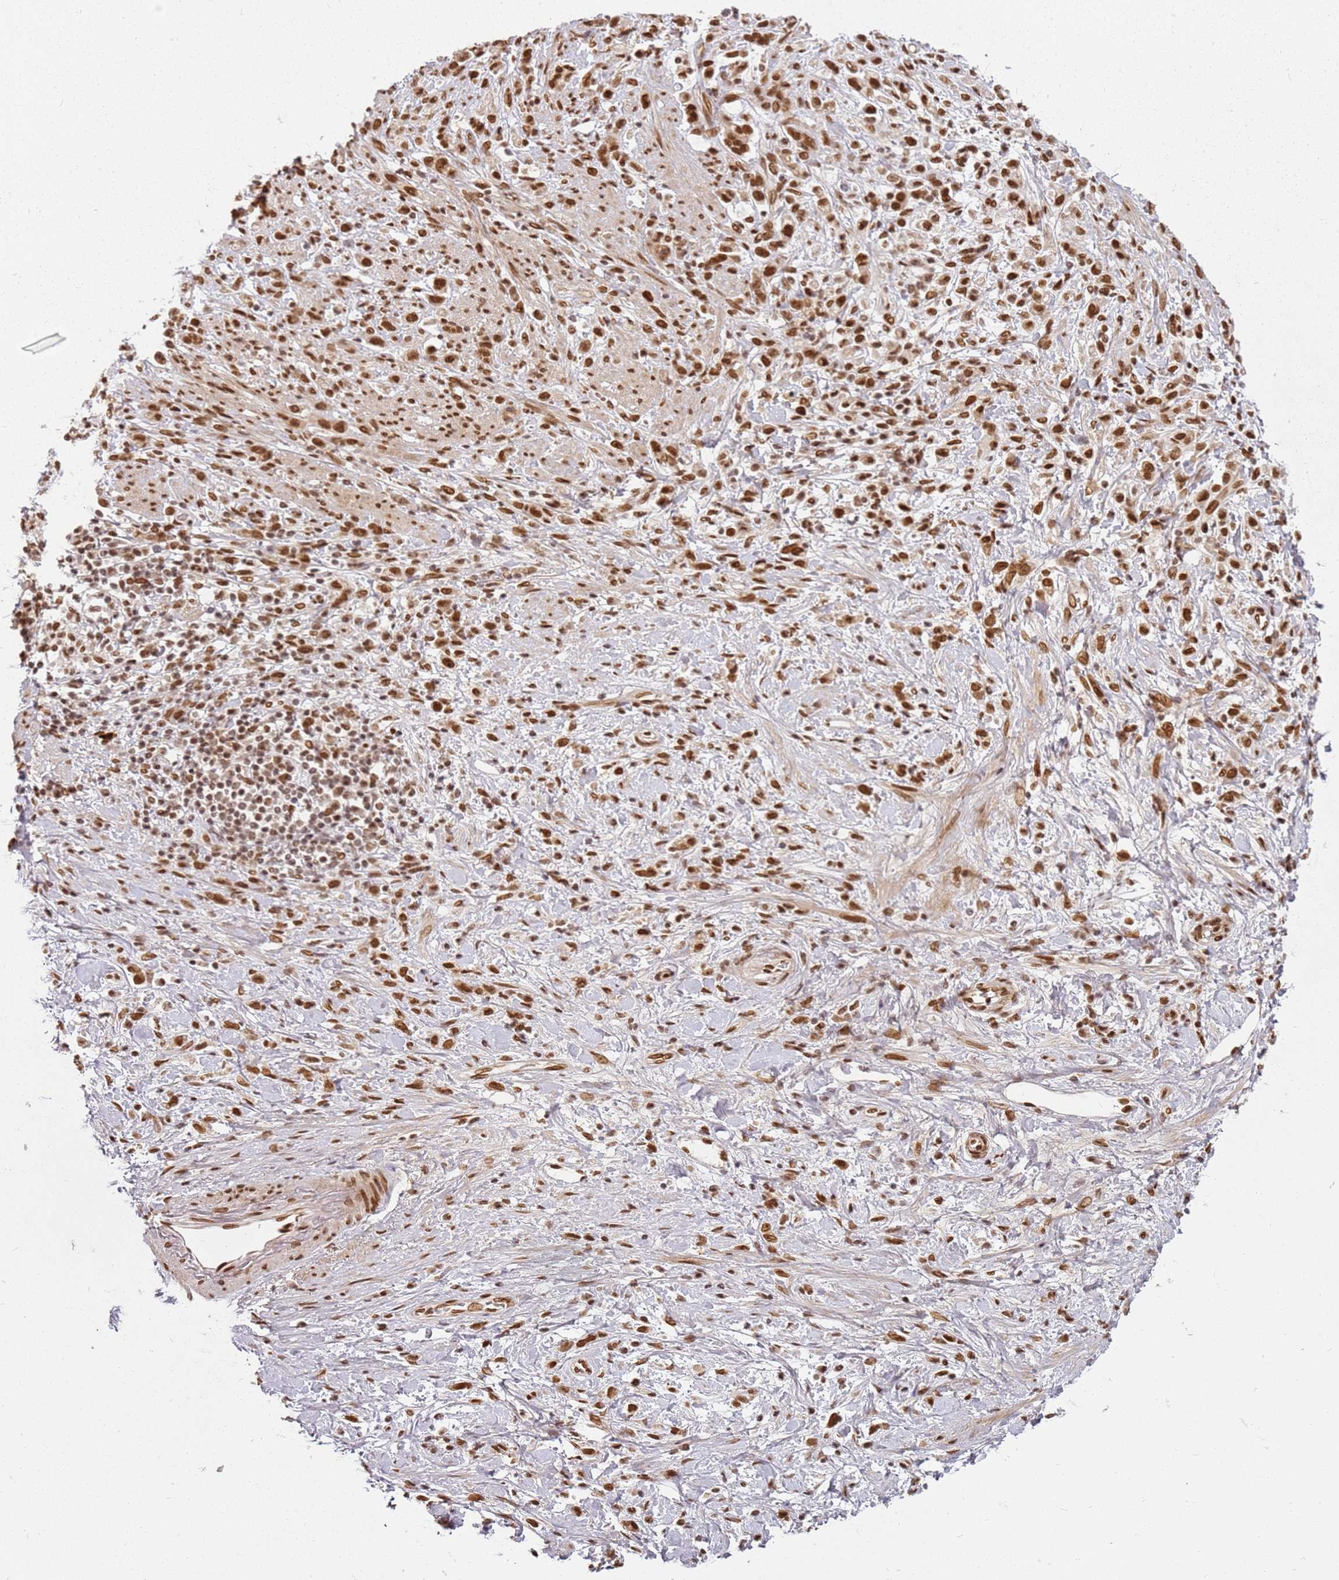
{"staining": {"intensity": "strong", "quantity": ">75%", "location": "nuclear"}, "tissue": "stomach cancer", "cell_type": "Tumor cells", "image_type": "cancer", "snomed": [{"axis": "morphology", "description": "Adenocarcinoma, NOS"}, {"axis": "topography", "description": "Stomach"}], "caption": "Immunohistochemical staining of adenocarcinoma (stomach) displays high levels of strong nuclear protein staining in approximately >75% of tumor cells.", "gene": "TENT4A", "patient": {"sex": "female", "age": 60}}